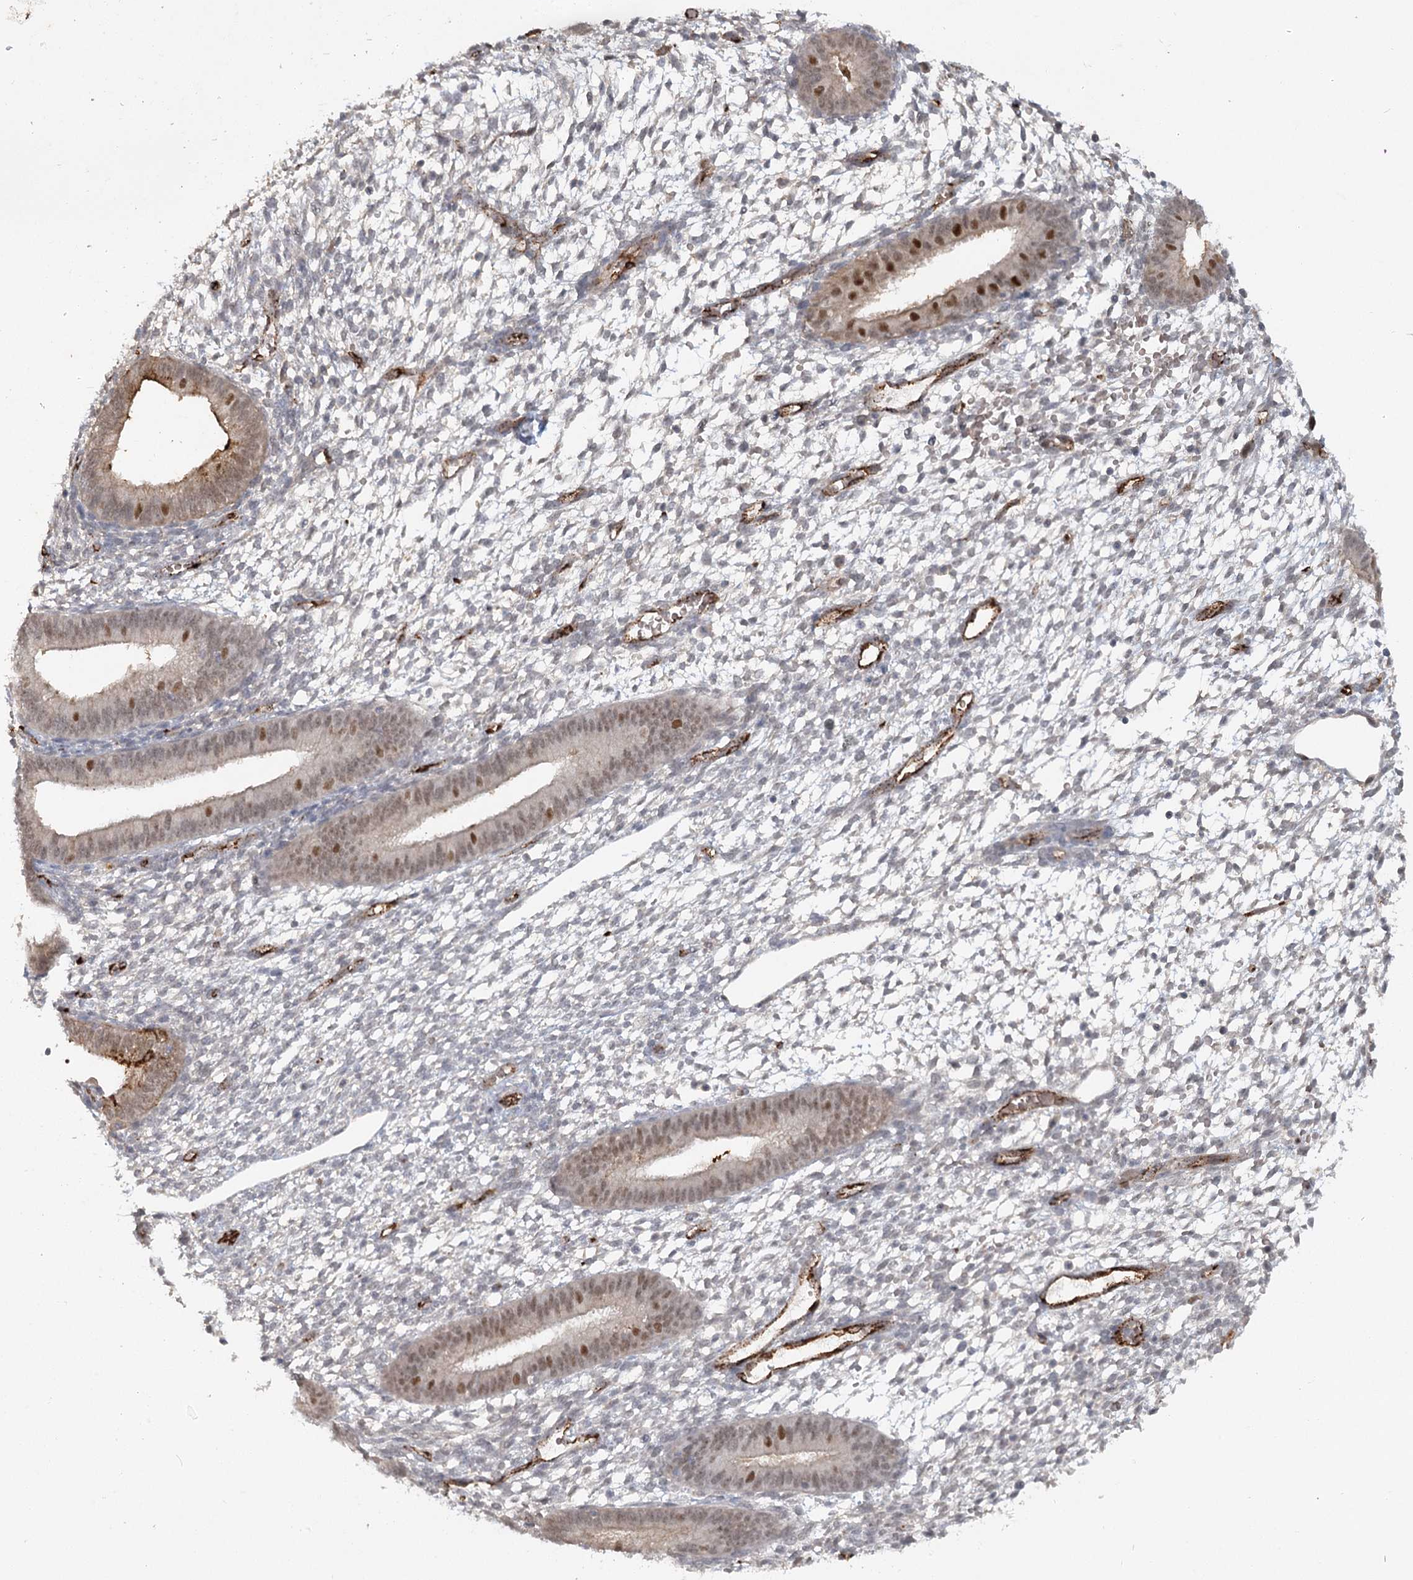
{"staining": {"intensity": "negative", "quantity": "none", "location": "none"}, "tissue": "endometrium", "cell_type": "Cells in endometrial stroma", "image_type": "normal", "snomed": [{"axis": "morphology", "description": "Normal tissue, NOS"}, {"axis": "topography", "description": "Endometrium"}], "caption": "DAB (3,3'-diaminobenzidine) immunohistochemical staining of unremarkable human endometrium demonstrates no significant staining in cells in endometrial stroma.", "gene": "KBTBD4", "patient": {"sex": "female", "age": 46}}